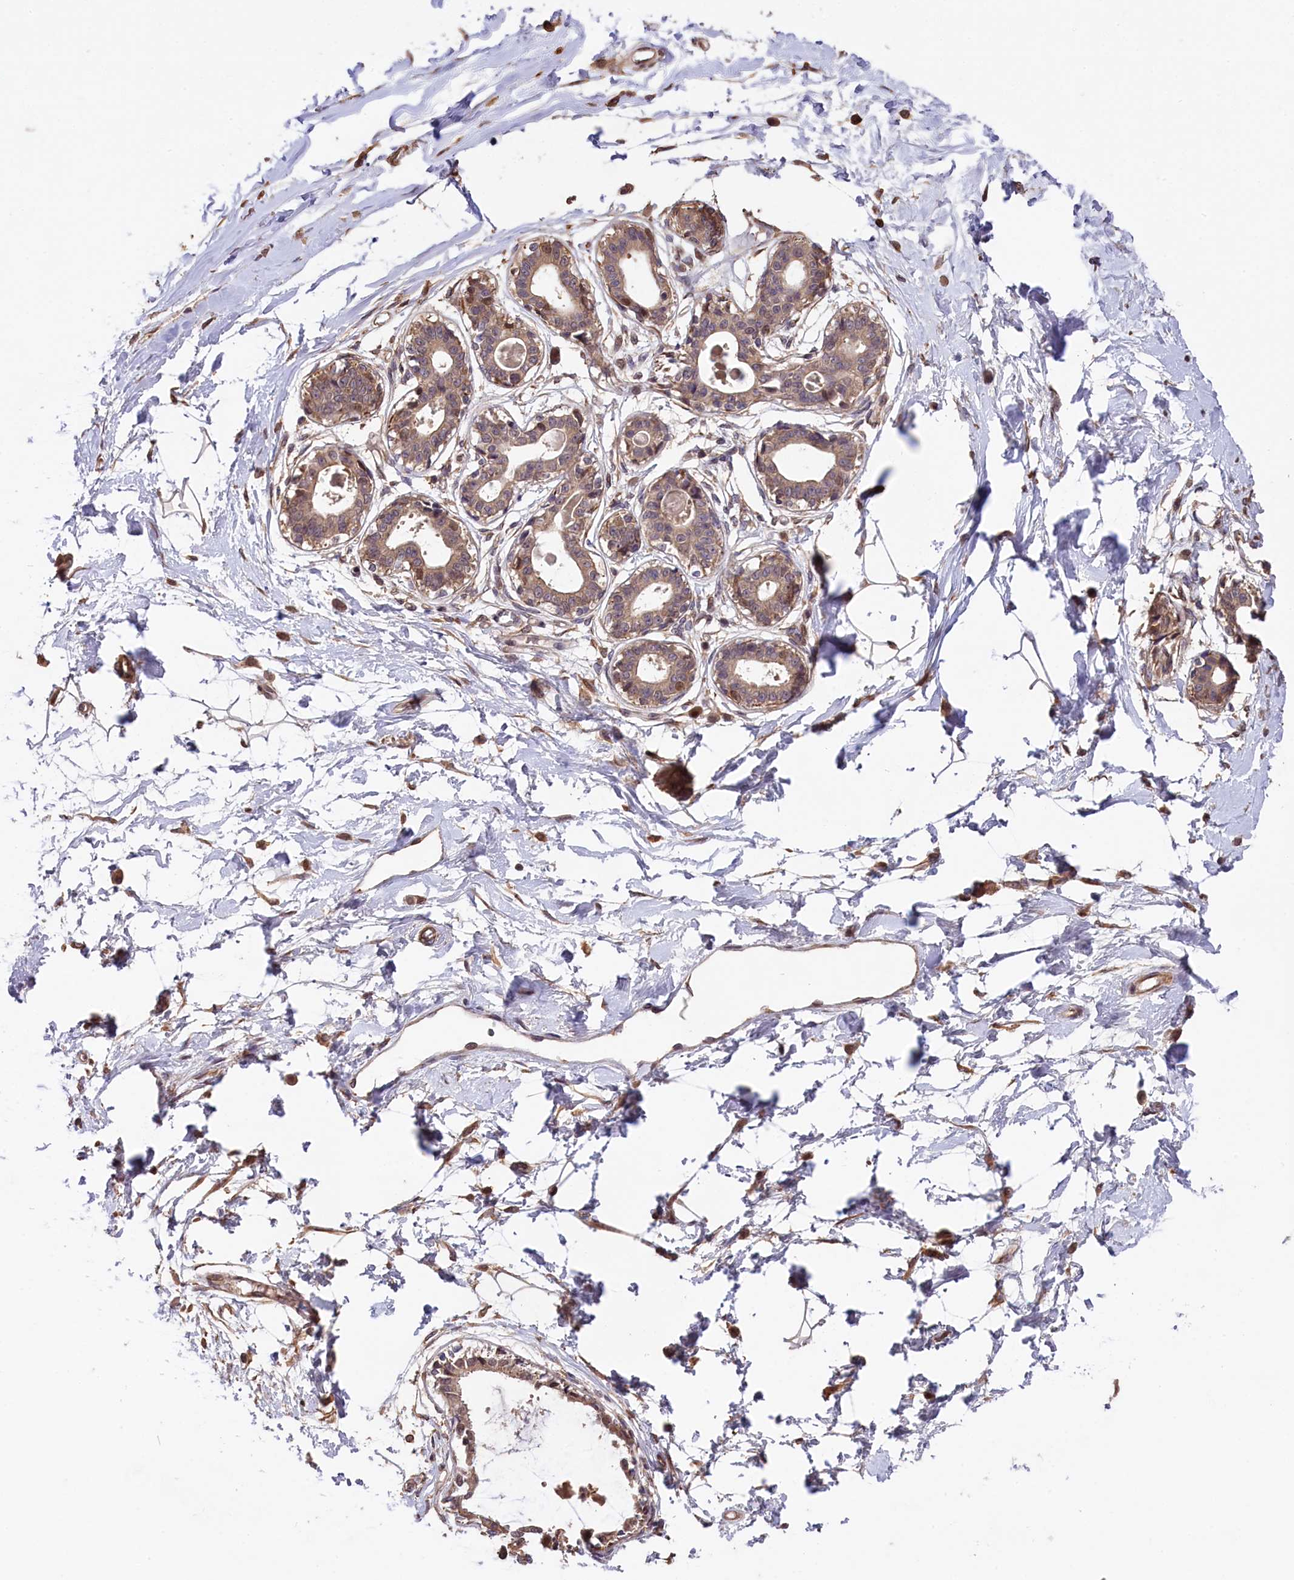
{"staining": {"intensity": "moderate", "quantity": ">75%", "location": "cytoplasmic/membranous"}, "tissue": "breast", "cell_type": "Adipocytes", "image_type": "normal", "snomed": [{"axis": "morphology", "description": "Normal tissue, NOS"}, {"axis": "topography", "description": "Breast"}], "caption": "Breast stained with IHC reveals moderate cytoplasmic/membranous positivity in about >75% of adipocytes. The staining was performed using DAB (3,3'-diaminobenzidine), with brown indicating positive protein expression. Nuclei are stained blue with hematoxylin.", "gene": "DNAJB9", "patient": {"sex": "female", "age": 45}}